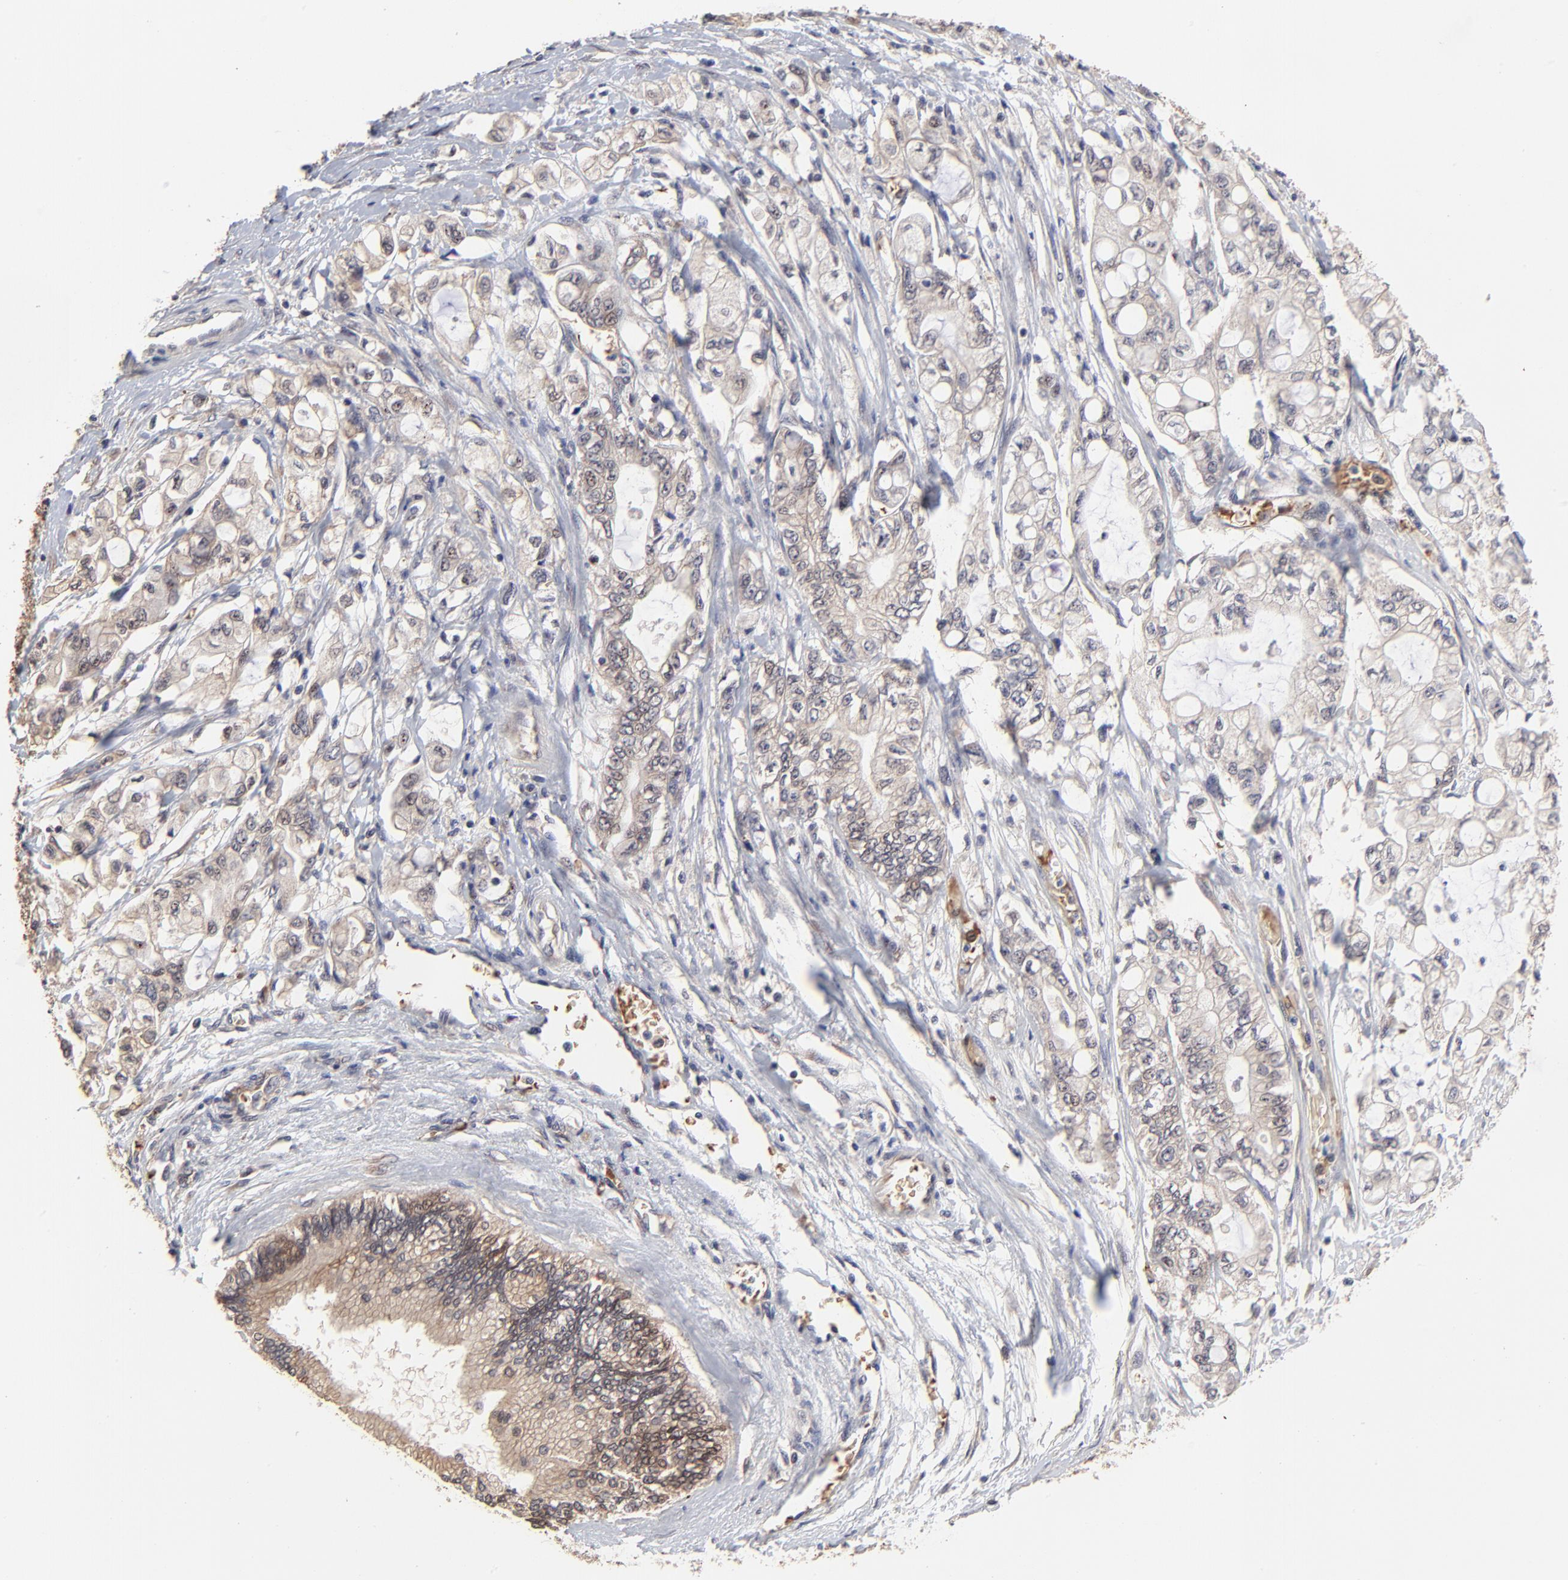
{"staining": {"intensity": "weak", "quantity": ">75%", "location": "cytoplasmic/membranous"}, "tissue": "pancreatic cancer", "cell_type": "Tumor cells", "image_type": "cancer", "snomed": [{"axis": "morphology", "description": "Adenocarcinoma, NOS"}, {"axis": "topography", "description": "Pancreas"}], "caption": "The histopathology image demonstrates staining of pancreatic adenocarcinoma, revealing weak cytoplasmic/membranous protein staining (brown color) within tumor cells. The protein is shown in brown color, while the nuclei are stained blue.", "gene": "FRMD8", "patient": {"sex": "male", "age": 79}}